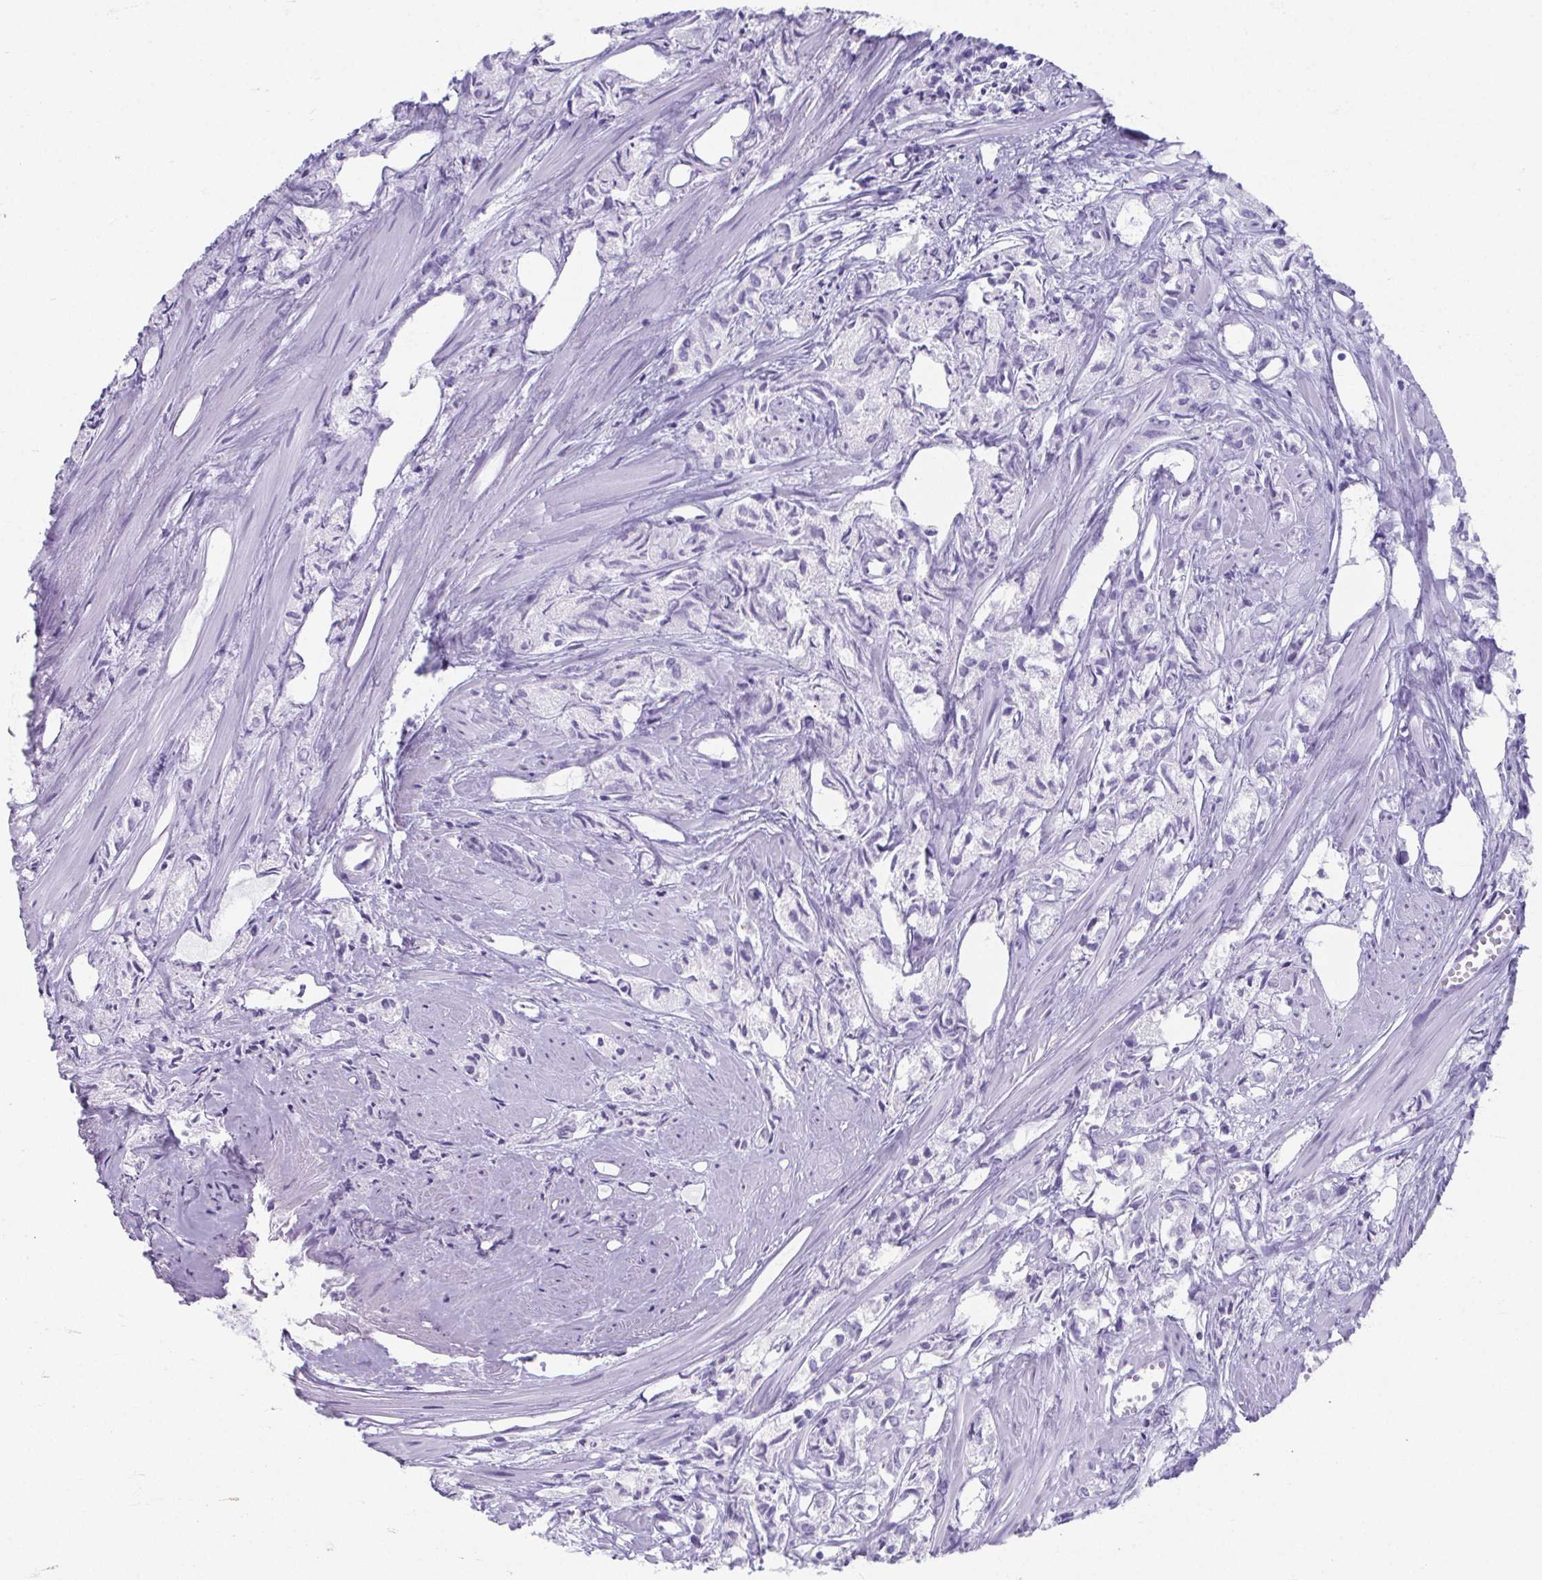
{"staining": {"intensity": "negative", "quantity": "none", "location": "none"}, "tissue": "prostate cancer", "cell_type": "Tumor cells", "image_type": "cancer", "snomed": [{"axis": "morphology", "description": "Adenocarcinoma, High grade"}, {"axis": "topography", "description": "Prostate"}], "caption": "Immunohistochemistry (IHC) photomicrograph of neoplastic tissue: human prostate adenocarcinoma (high-grade) stained with DAB (3,3'-diaminobenzidine) displays no significant protein expression in tumor cells.", "gene": "GHRL", "patient": {"sex": "male", "age": 58}}